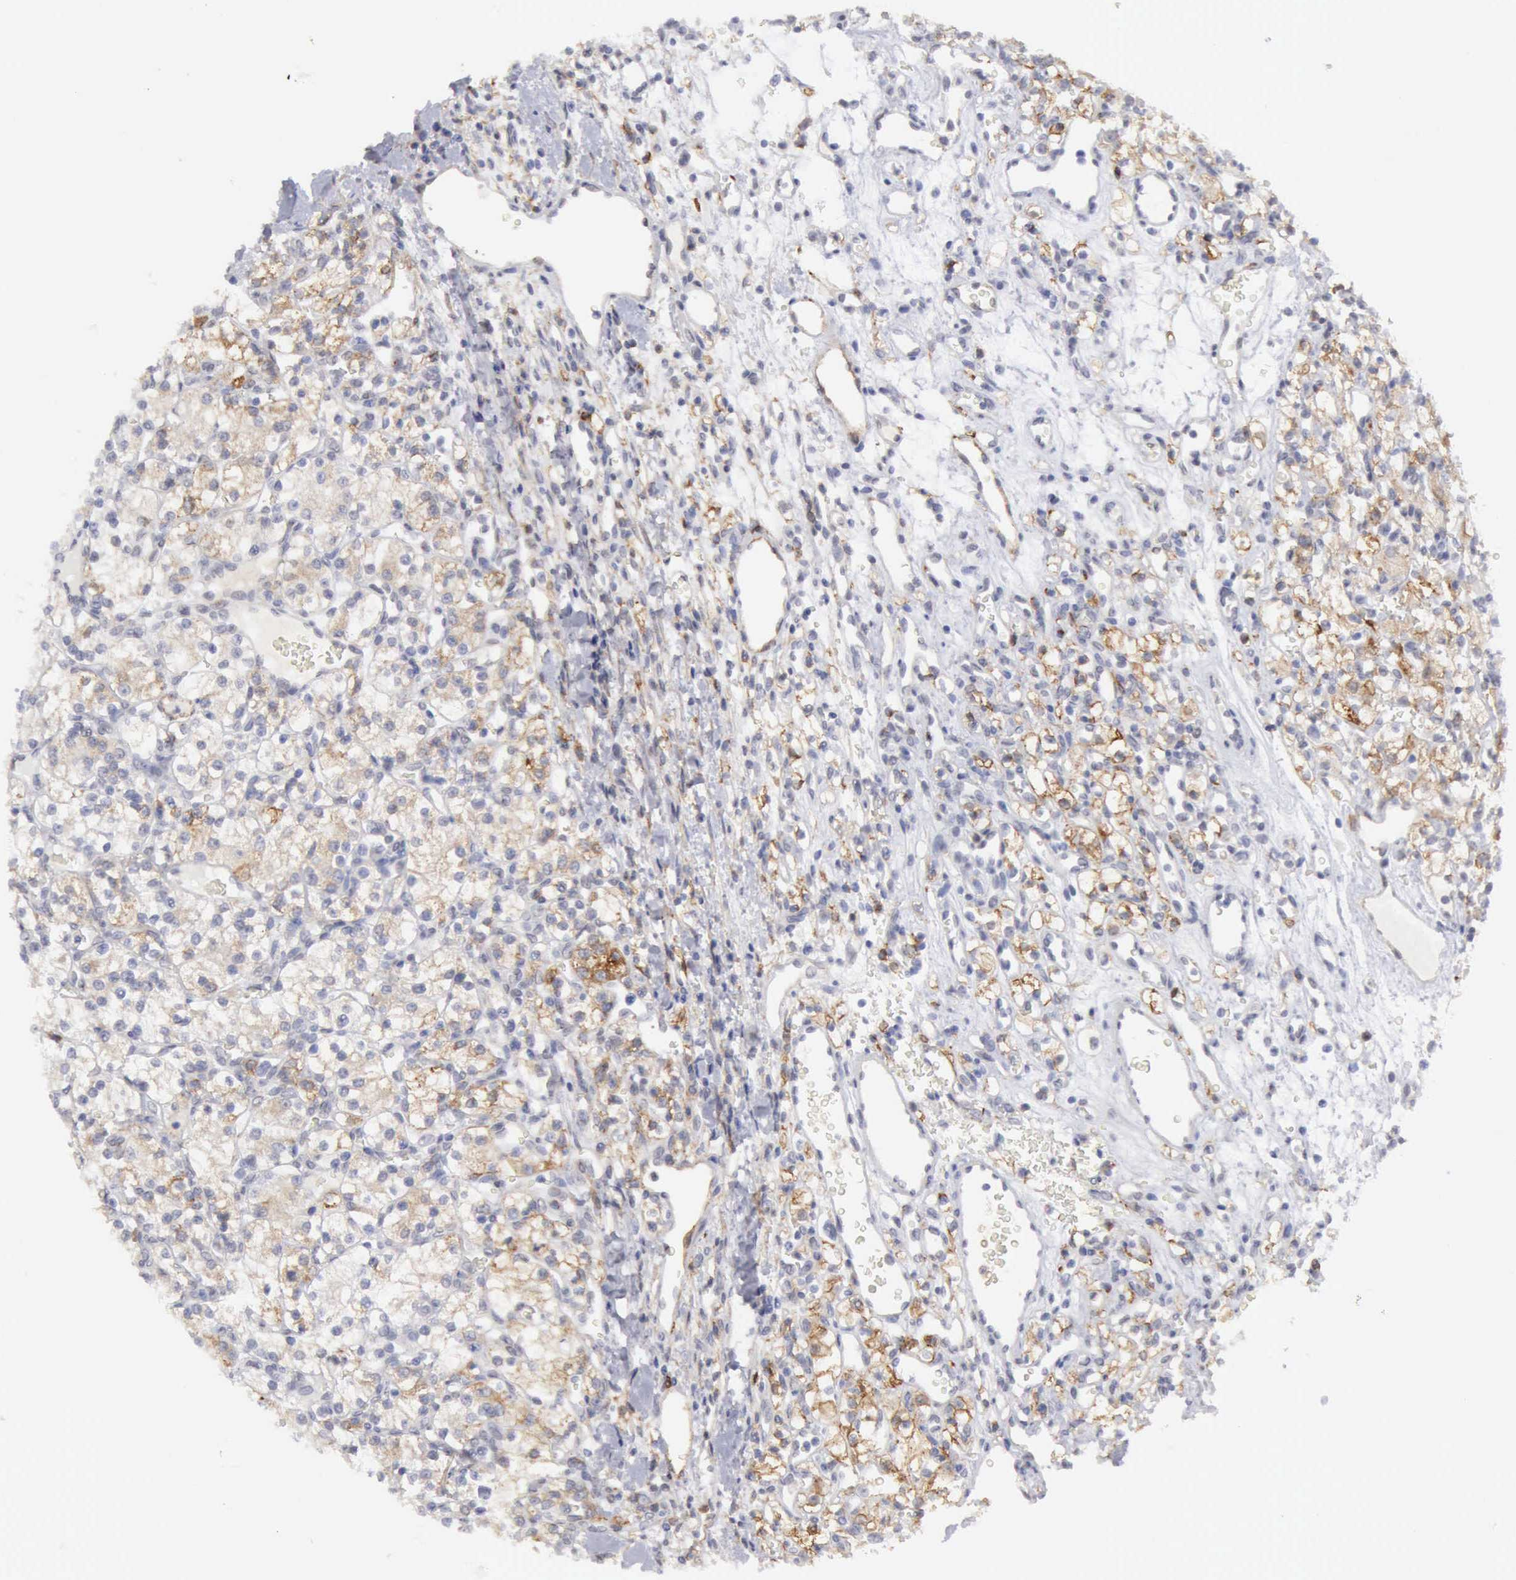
{"staining": {"intensity": "negative", "quantity": "none", "location": "none"}, "tissue": "renal cancer", "cell_type": "Tumor cells", "image_type": "cancer", "snomed": [{"axis": "morphology", "description": "Adenocarcinoma, NOS"}, {"axis": "topography", "description": "Kidney"}], "caption": "This is an IHC photomicrograph of renal adenocarcinoma. There is no positivity in tumor cells.", "gene": "TFRC", "patient": {"sex": "female", "age": 62}}